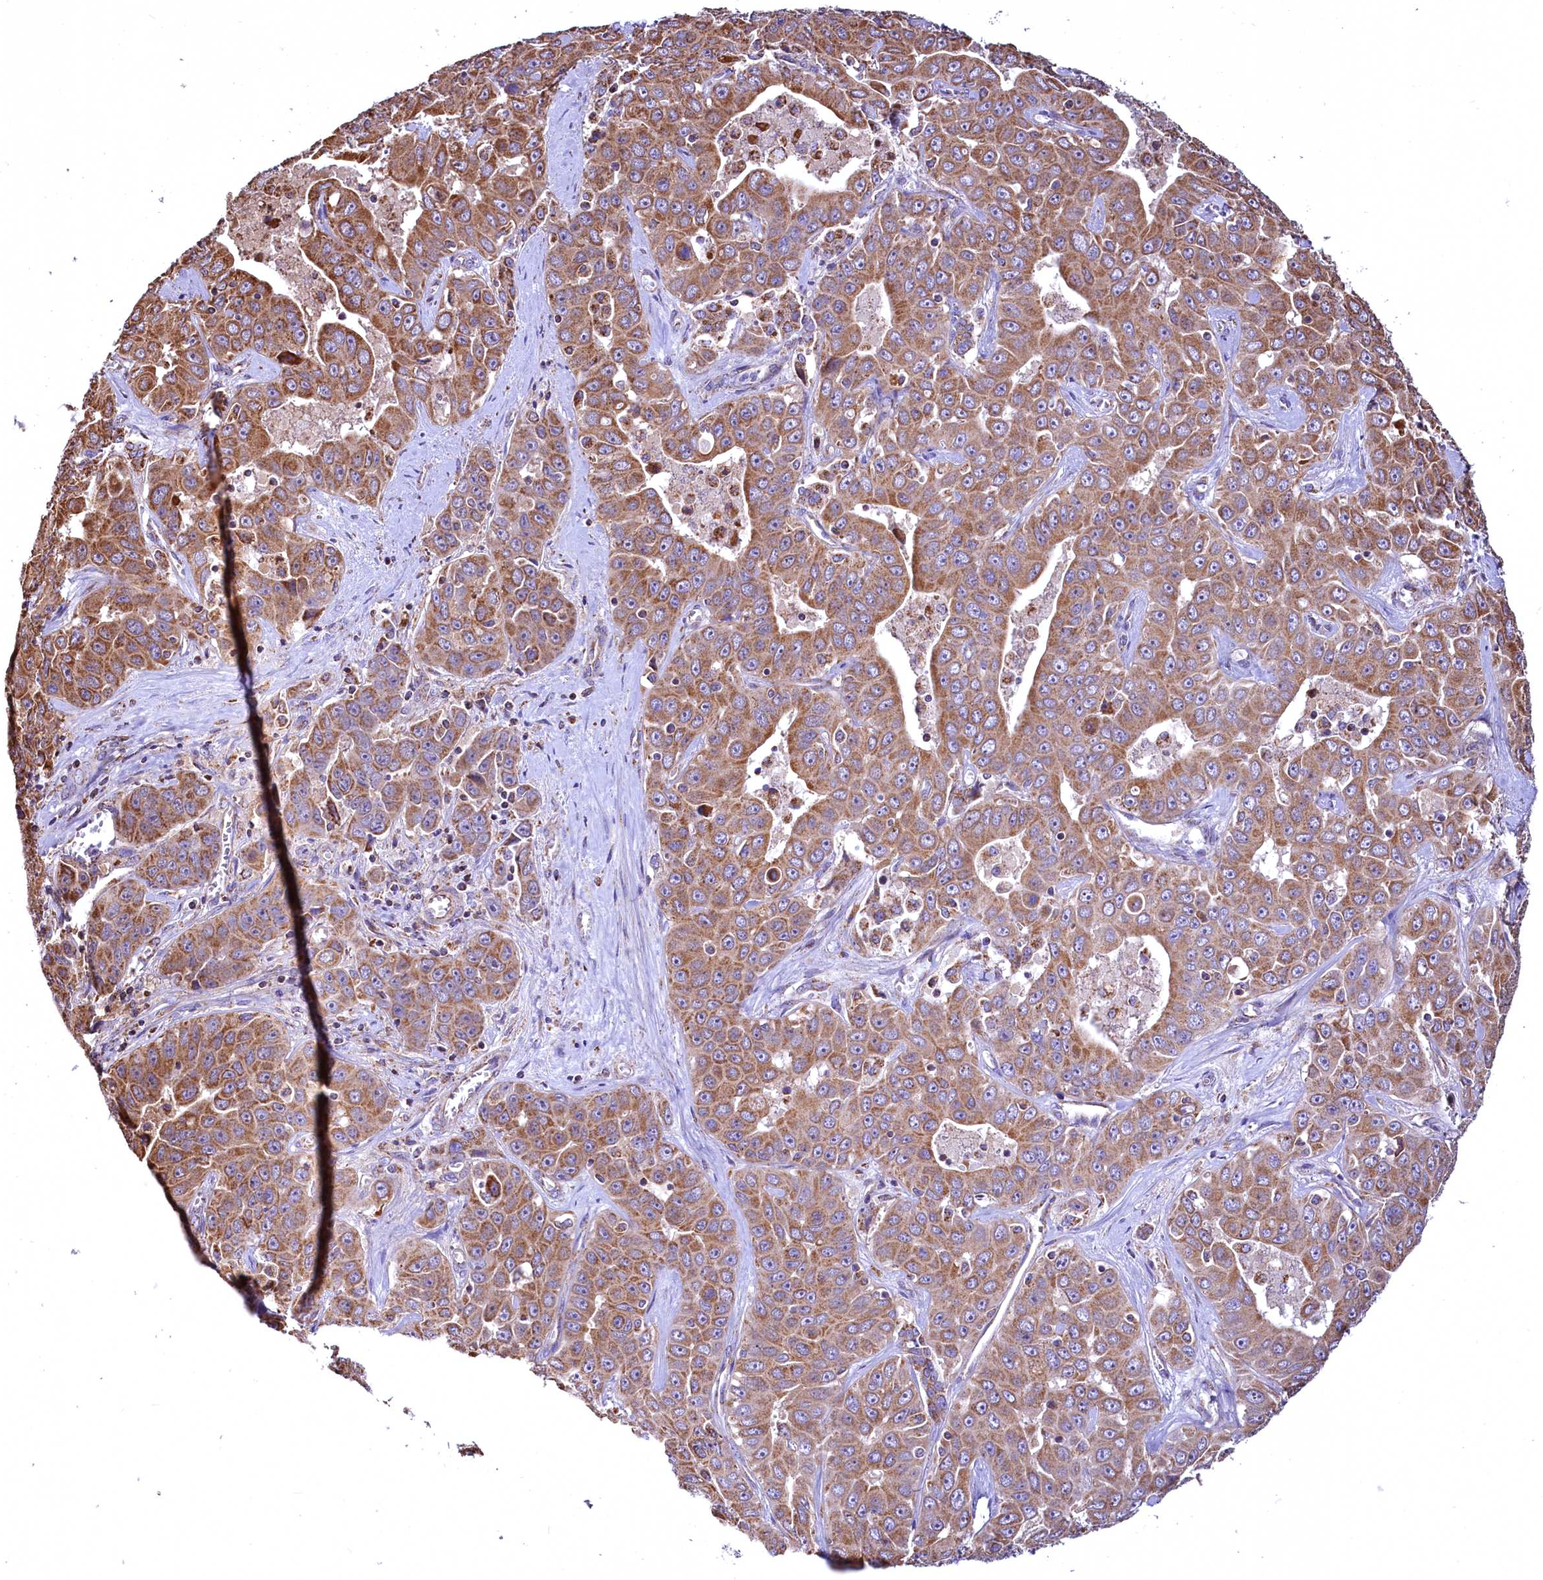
{"staining": {"intensity": "moderate", "quantity": ">75%", "location": "cytoplasmic/membranous"}, "tissue": "liver cancer", "cell_type": "Tumor cells", "image_type": "cancer", "snomed": [{"axis": "morphology", "description": "Cholangiocarcinoma"}, {"axis": "topography", "description": "Liver"}], "caption": "Liver cancer stained with IHC reveals moderate cytoplasmic/membranous expression in about >75% of tumor cells. The staining was performed using DAB (3,3'-diaminobenzidine) to visualize the protein expression in brown, while the nuclei were stained in blue with hematoxylin (Magnification: 20x).", "gene": "NUDT15", "patient": {"sex": "female", "age": 52}}